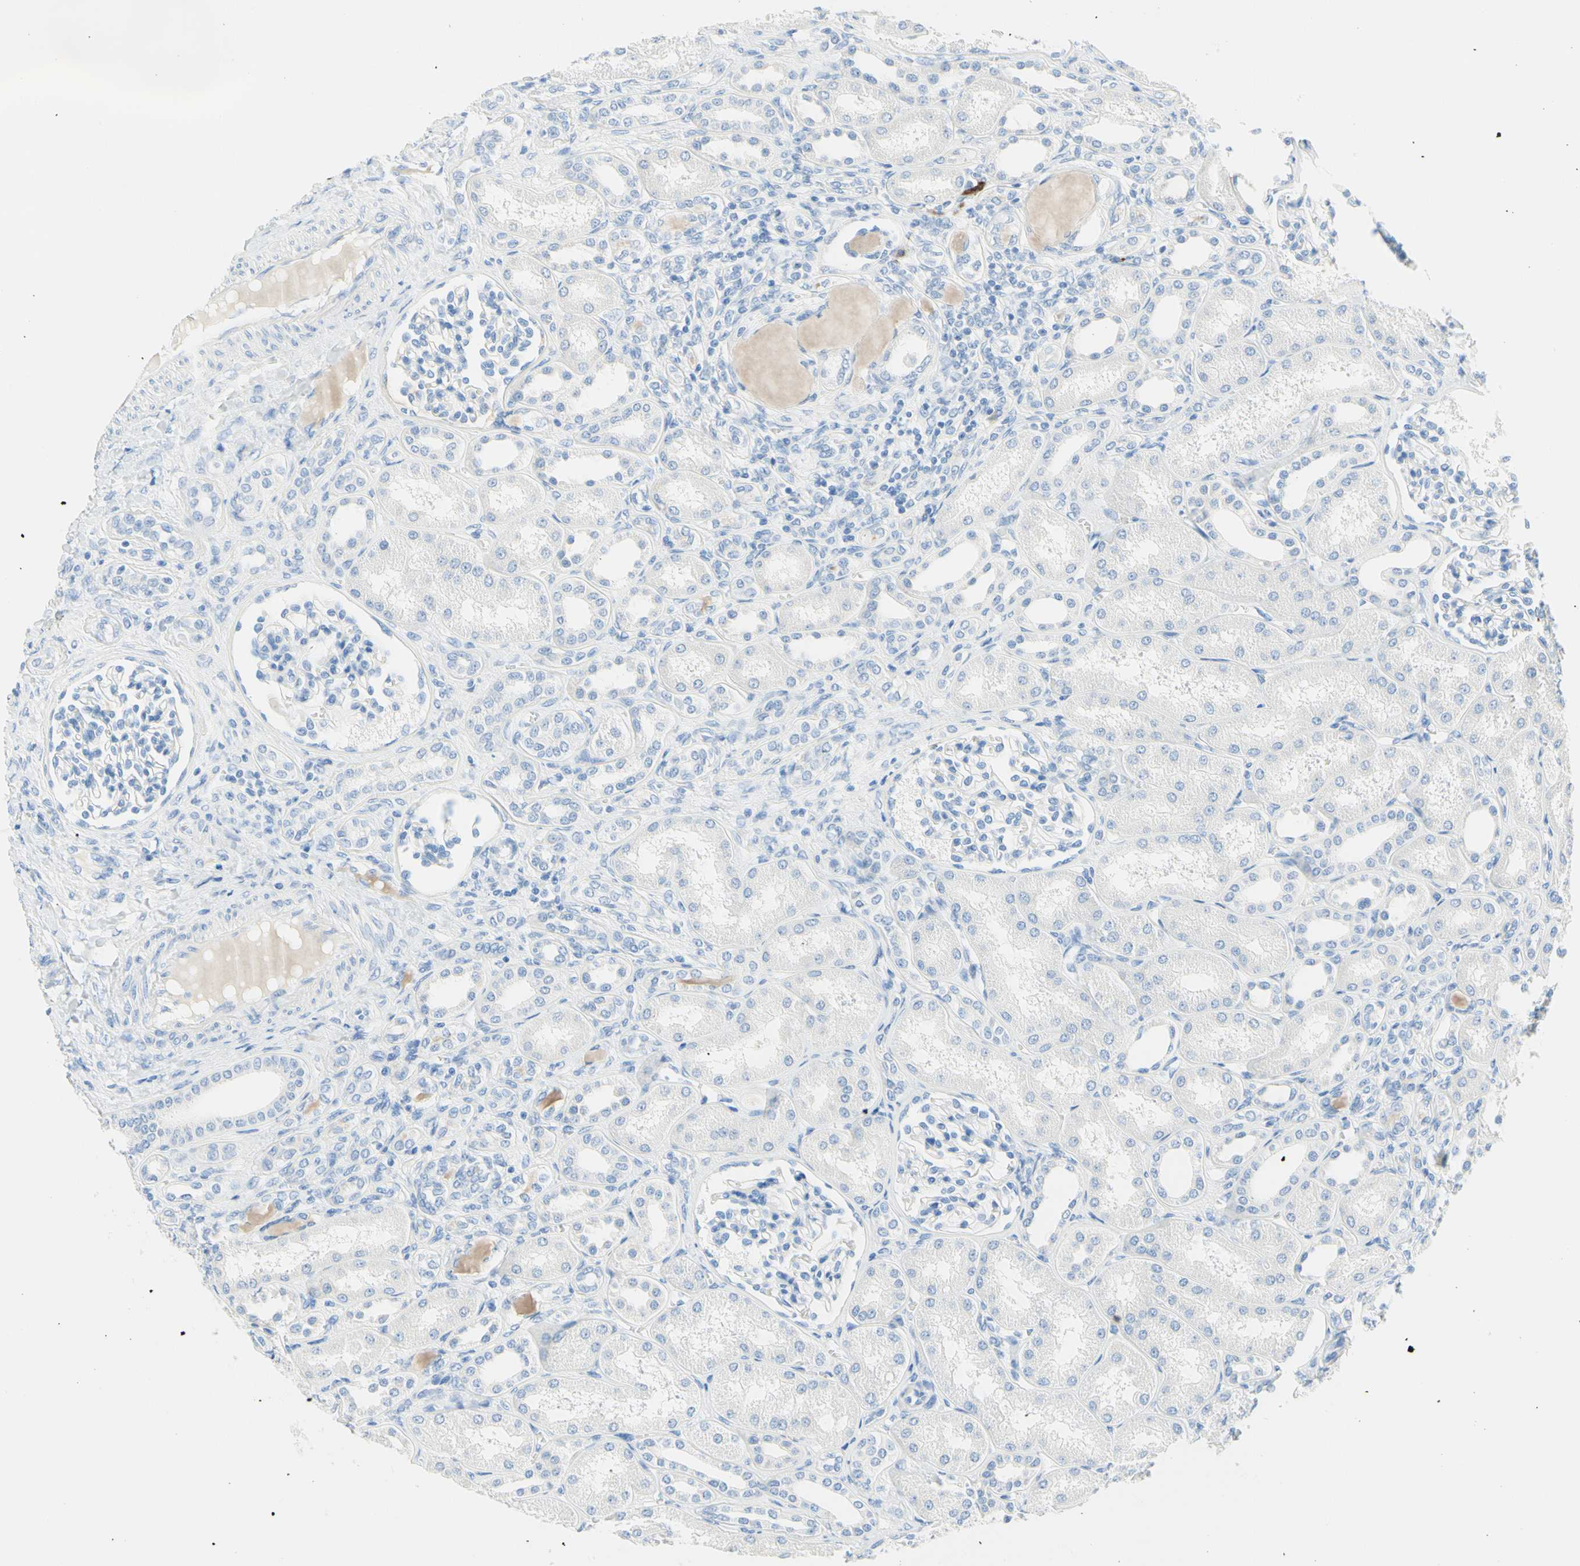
{"staining": {"intensity": "negative", "quantity": "none", "location": "none"}, "tissue": "kidney", "cell_type": "Cells in glomeruli", "image_type": "normal", "snomed": [{"axis": "morphology", "description": "Normal tissue, NOS"}, {"axis": "topography", "description": "Kidney"}], "caption": "The image exhibits no staining of cells in glomeruli in unremarkable kidney.", "gene": "IL6ST", "patient": {"sex": "male", "age": 7}}